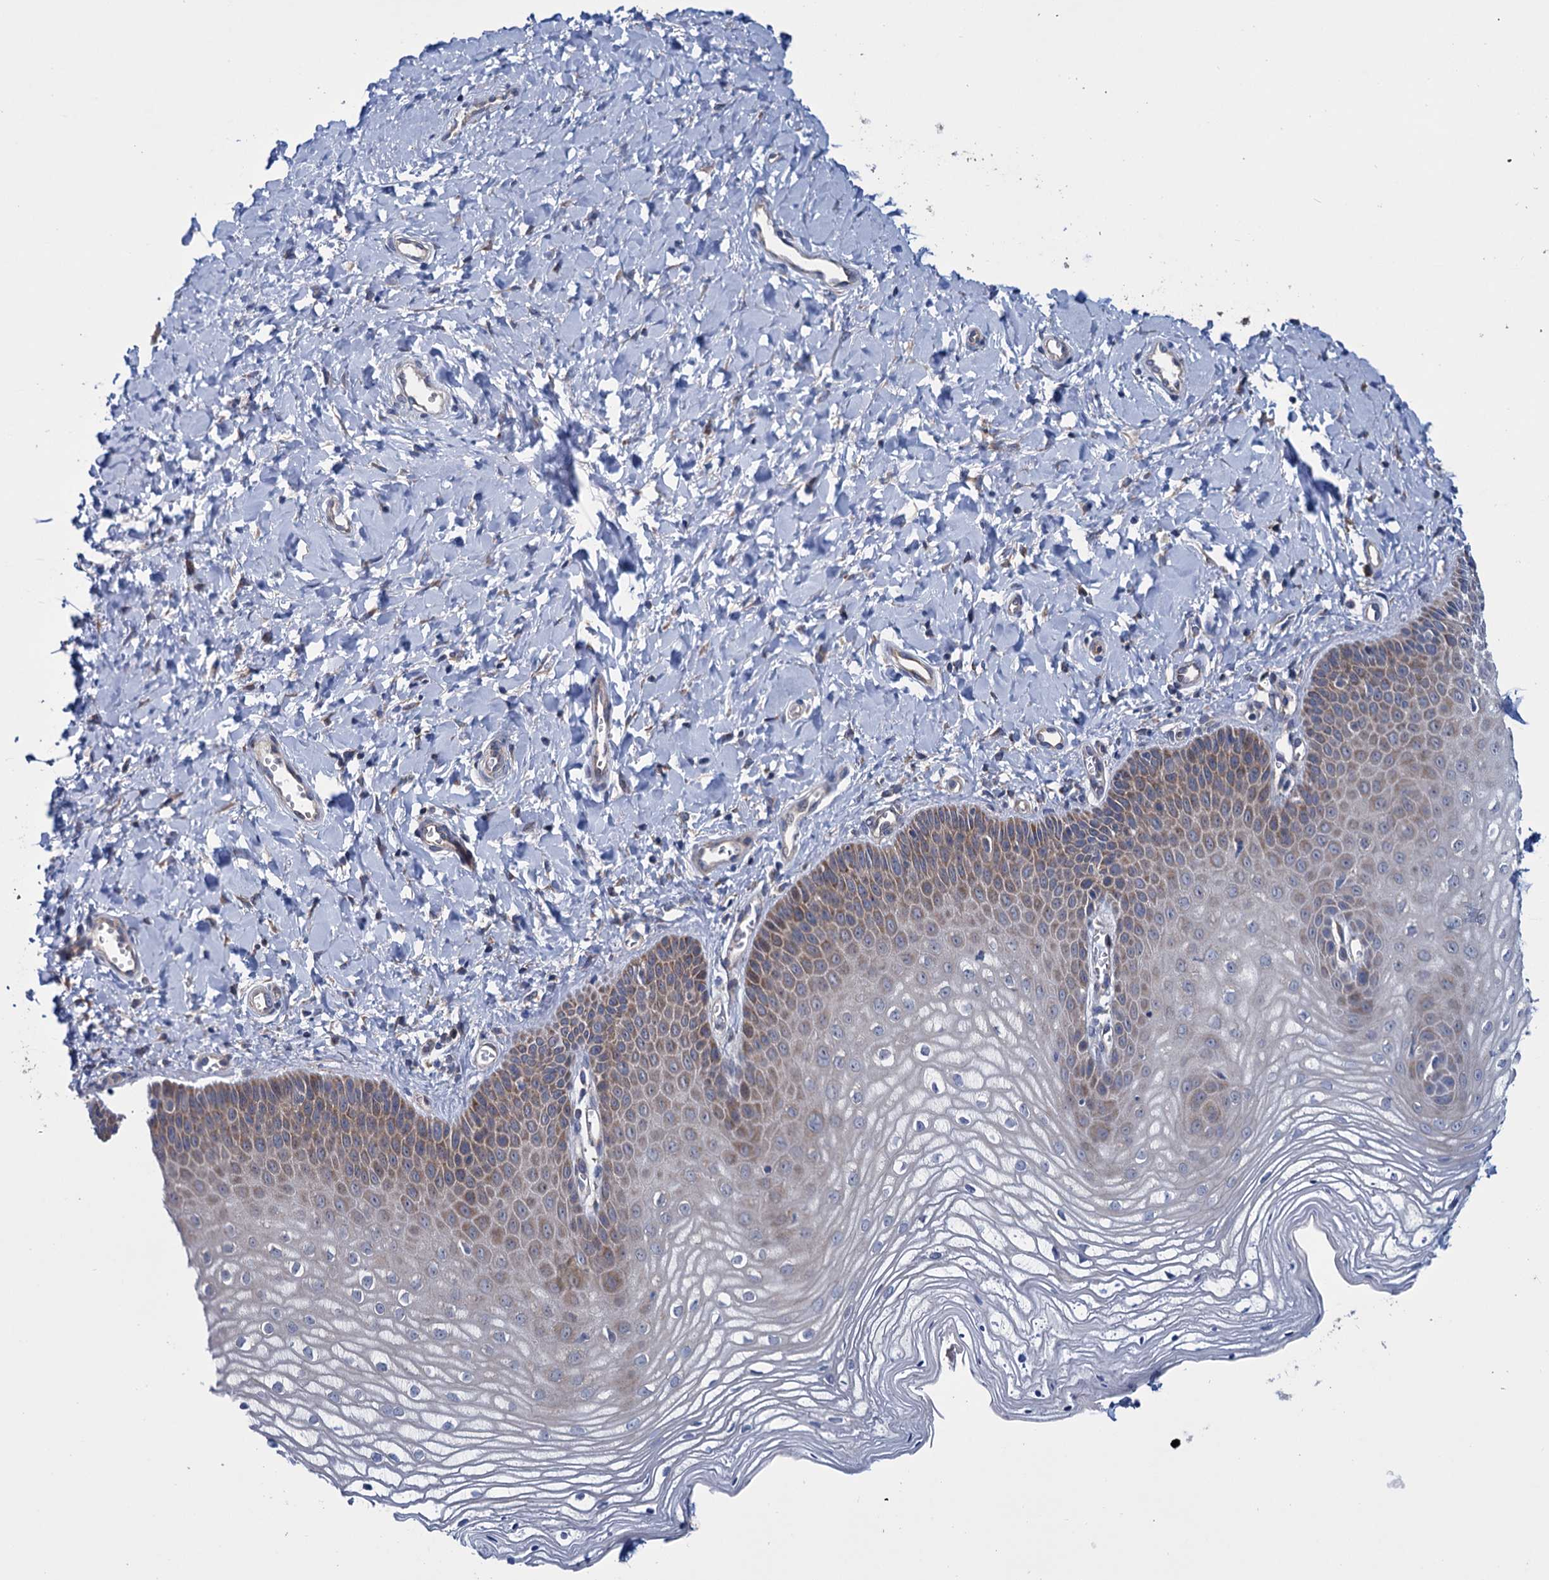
{"staining": {"intensity": "moderate", "quantity": "25%-75%", "location": "cytoplasmic/membranous"}, "tissue": "vagina", "cell_type": "Squamous epithelial cells", "image_type": "normal", "snomed": [{"axis": "morphology", "description": "Normal tissue, NOS"}, {"axis": "topography", "description": "Vagina"}, {"axis": "topography", "description": "Cervix"}], "caption": "Brown immunohistochemical staining in benign vagina reveals moderate cytoplasmic/membranous staining in approximately 25%-75% of squamous epithelial cells. Nuclei are stained in blue.", "gene": "EYA4", "patient": {"sex": "female", "age": 40}}